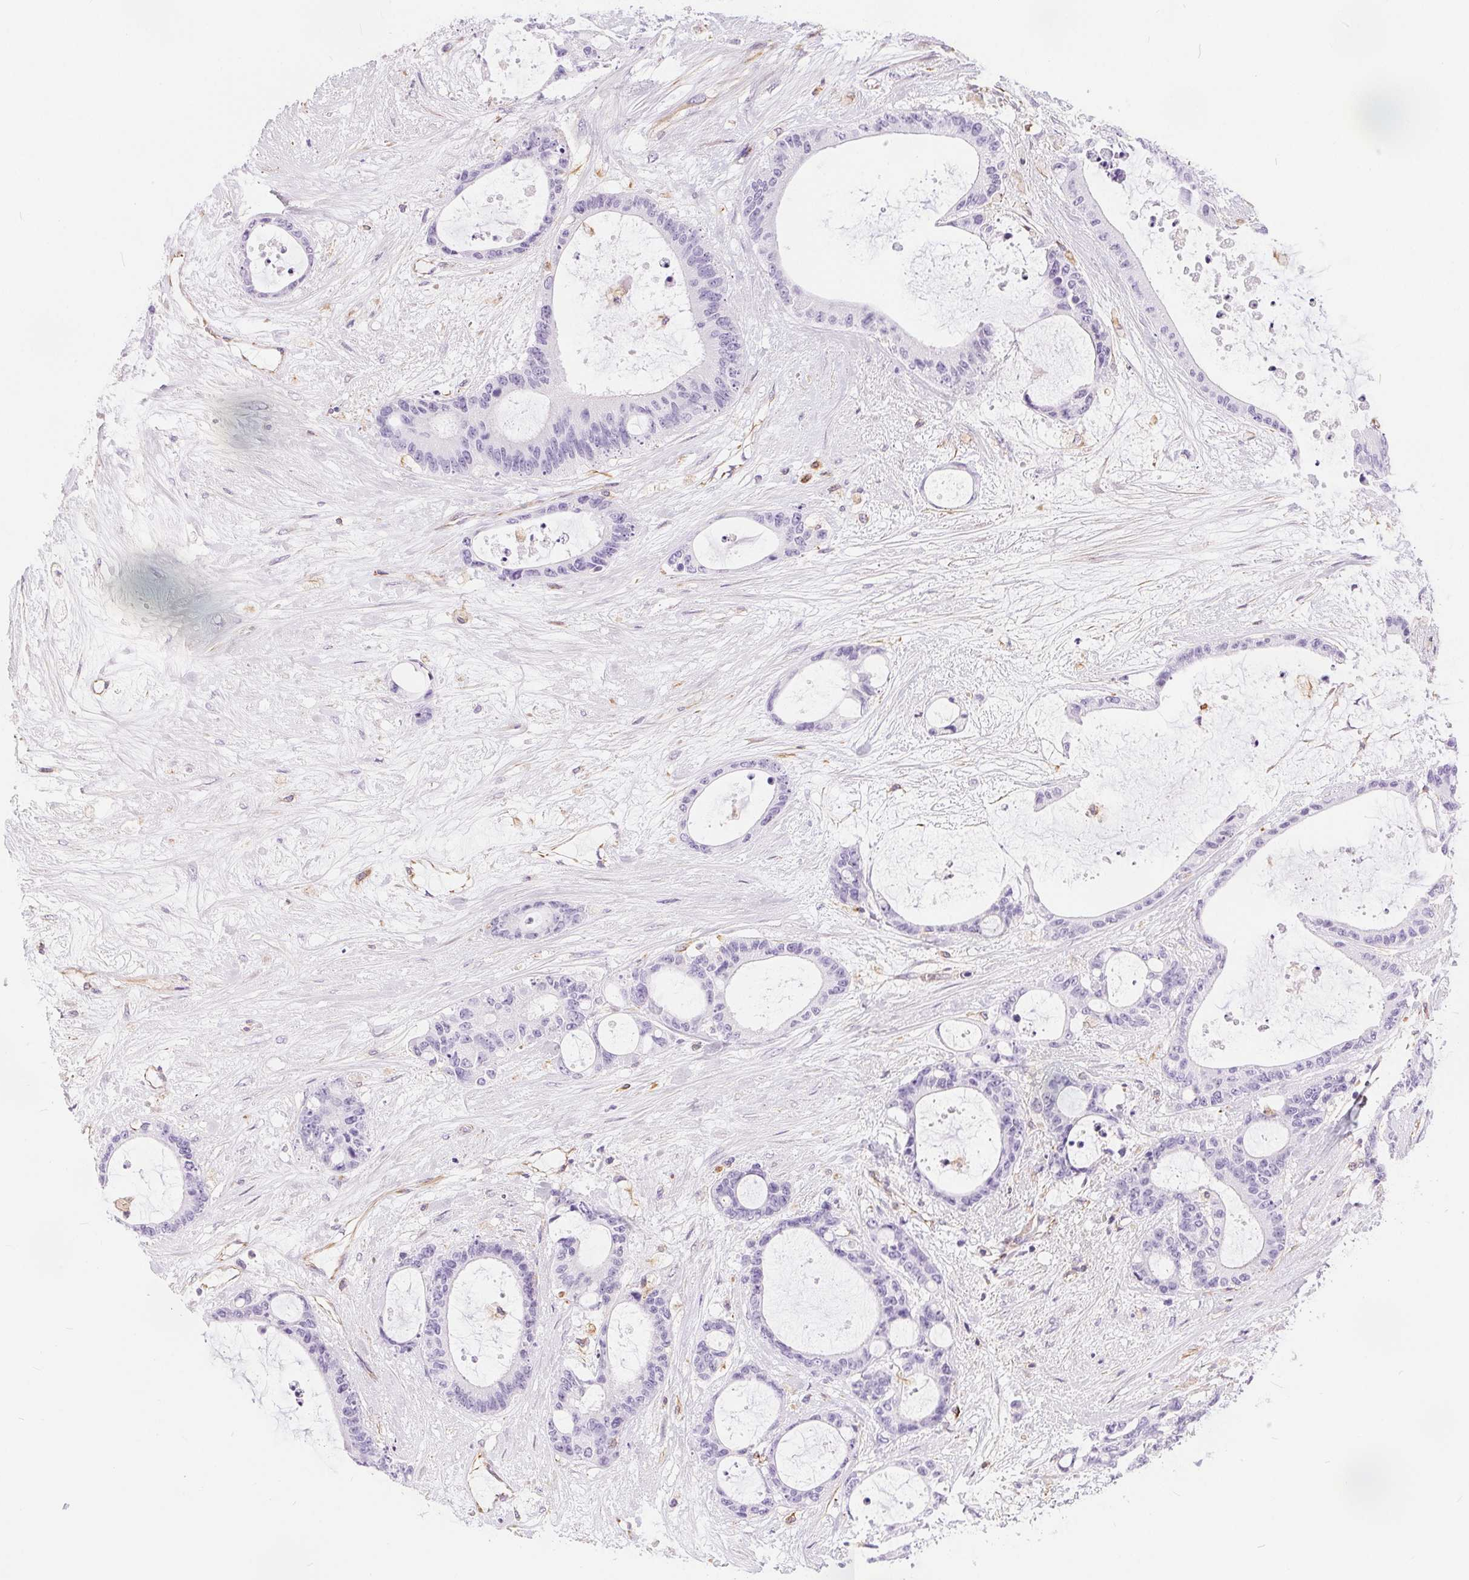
{"staining": {"intensity": "negative", "quantity": "none", "location": "none"}, "tissue": "liver cancer", "cell_type": "Tumor cells", "image_type": "cancer", "snomed": [{"axis": "morphology", "description": "Normal tissue, NOS"}, {"axis": "morphology", "description": "Cholangiocarcinoma"}, {"axis": "topography", "description": "Liver"}, {"axis": "topography", "description": "Peripheral nerve tissue"}], "caption": "IHC of liver cholangiocarcinoma exhibits no expression in tumor cells.", "gene": "GFAP", "patient": {"sex": "female", "age": 73}}